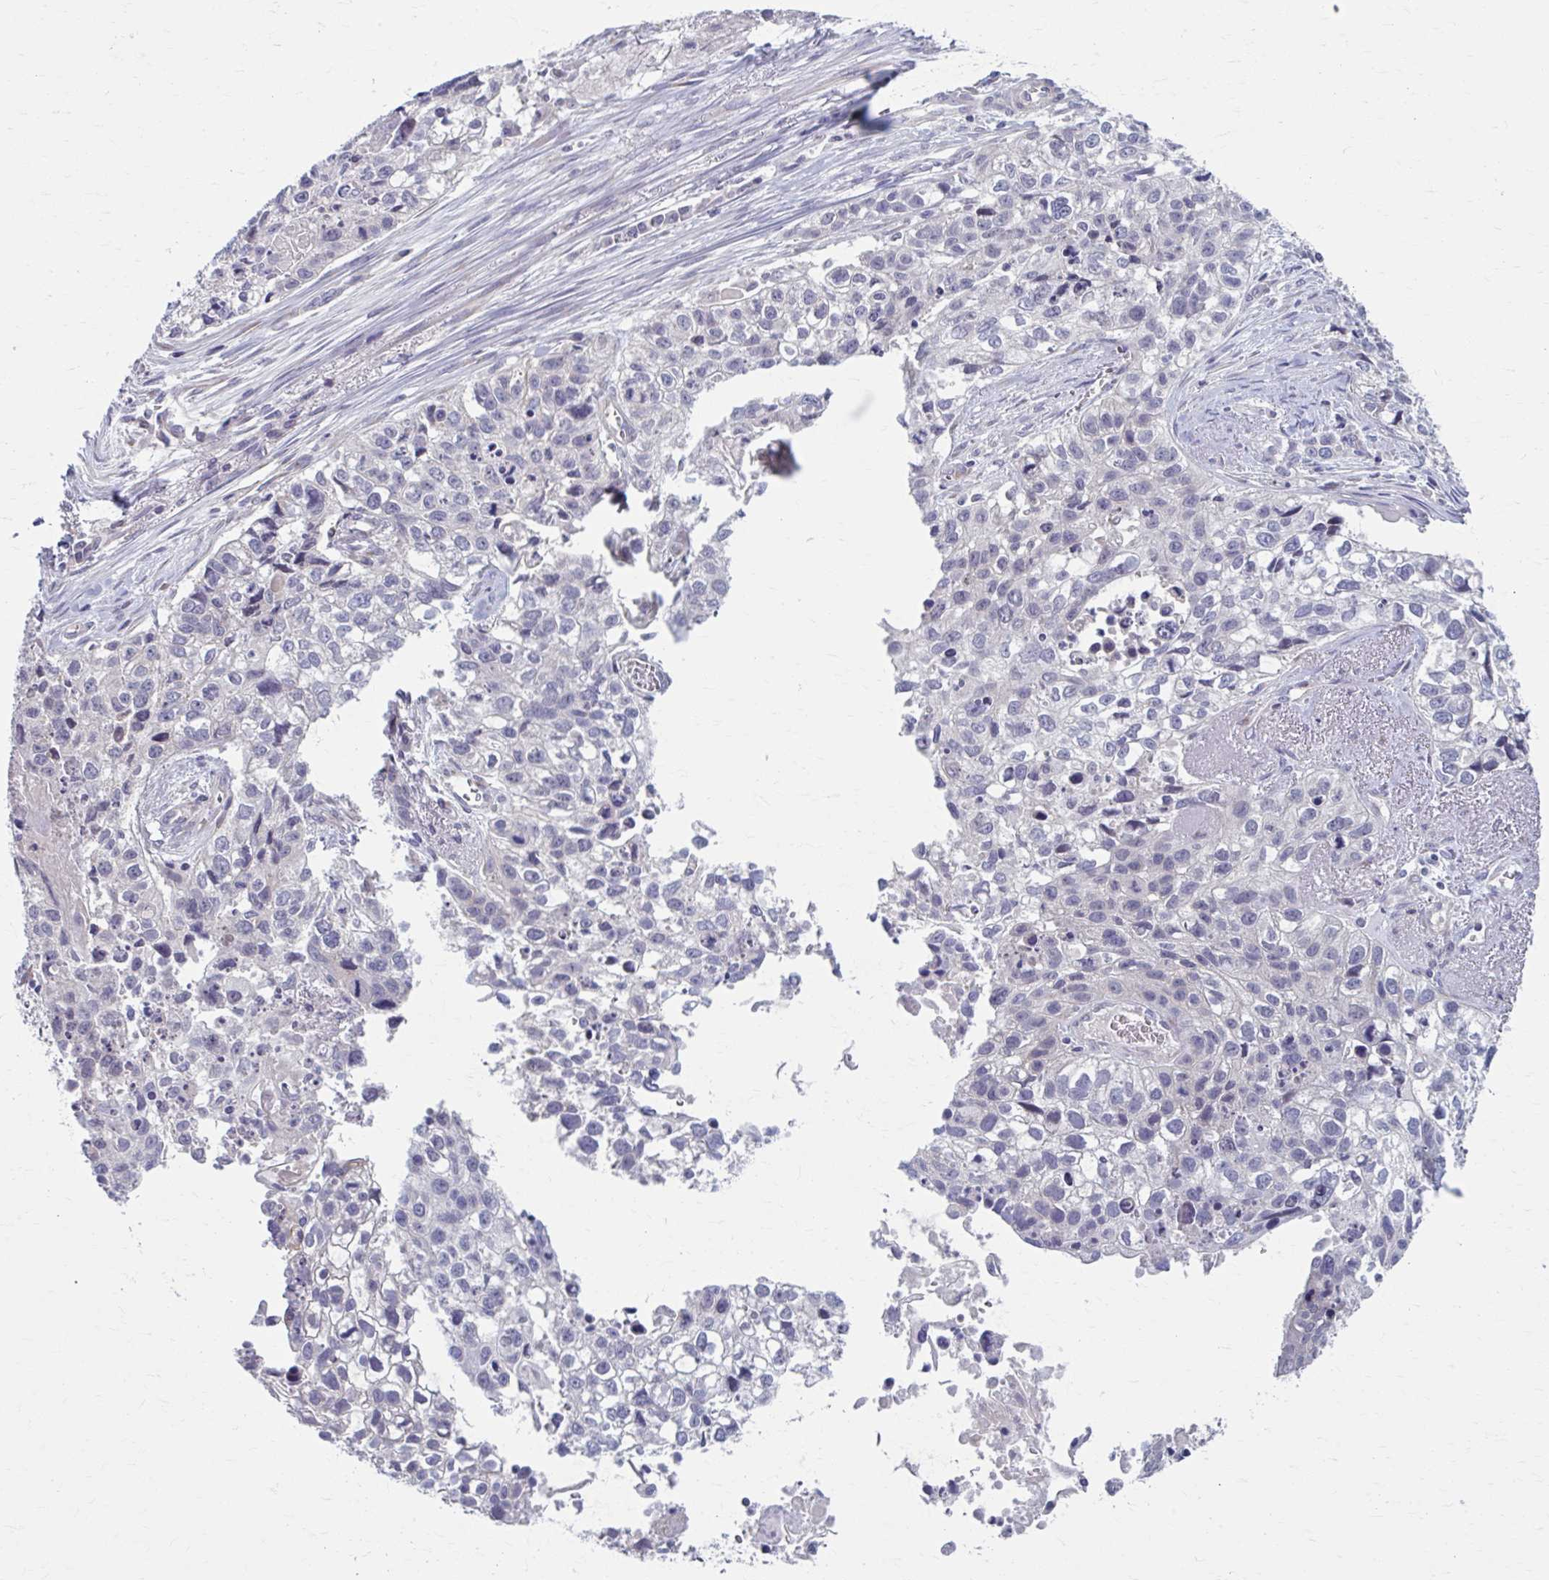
{"staining": {"intensity": "negative", "quantity": "none", "location": "none"}, "tissue": "lung cancer", "cell_type": "Tumor cells", "image_type": "cancer", "snomed": [{"axis": "morphology", "description": "Squamous cell carcinoma, NOS"}, {"axis": "topography", "description": "Lung"}], "caption": "There is no significant expression in tumor cells of lung squamous cell carcinoma.", "gene": "CHST3", "patient": {"sex": "male", "age": 74}}